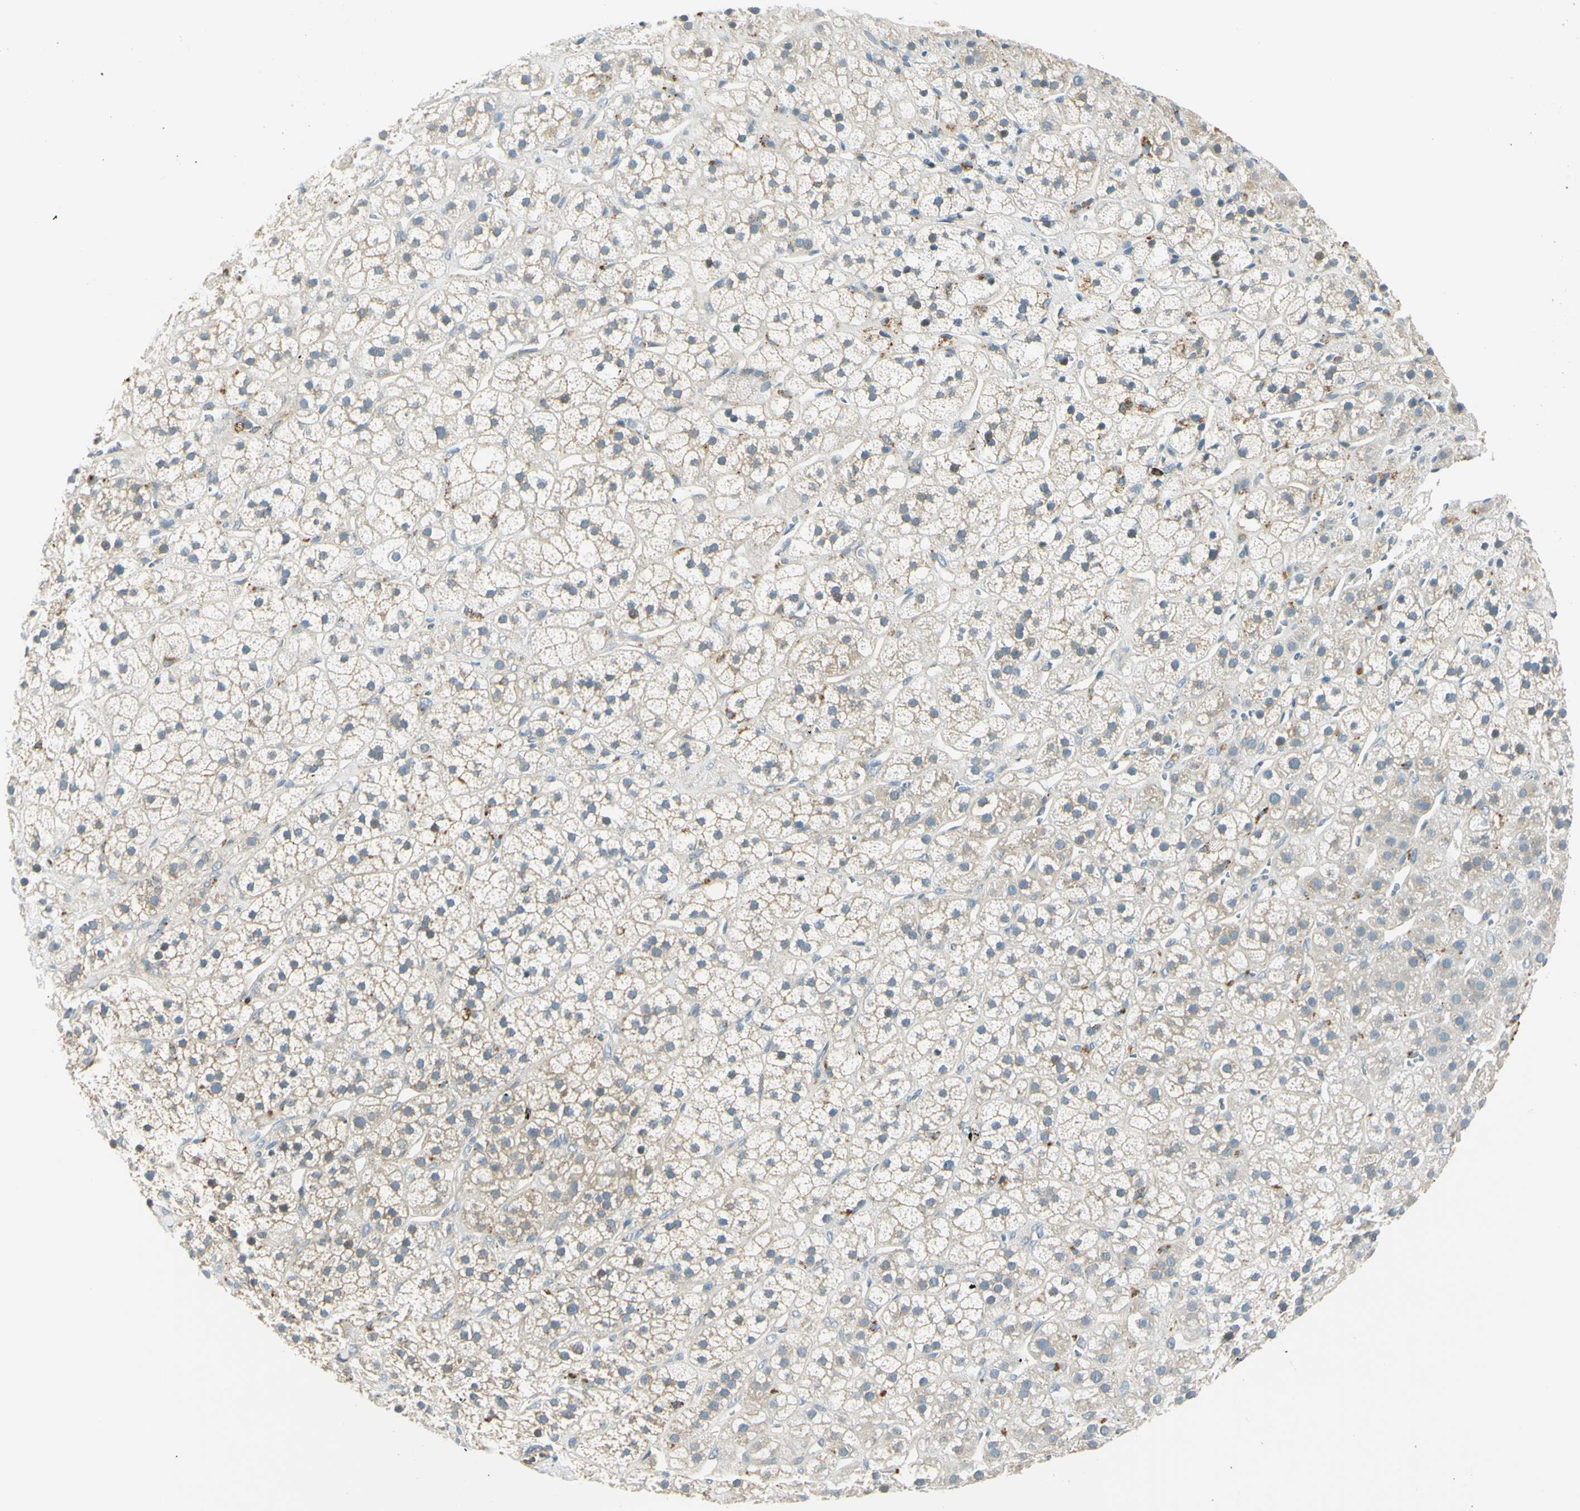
{"staining": {"intensity": "negative", "quantity": "none", "location": "none"}, "tissue": "adrenal gland", "cell_type": "Glandular cells", "image_type": "normal", "snomed": [{"axis": "morphology", "description": "Normal tissue, NOS"}, {"axis": "topography", "description": "Adrenal gland"}], "caption": "The image reveals no staining of glandular cells in benign adrenal gland.", "gene": "LAMA3", "patient": {"sex": "male", "age": 56}}